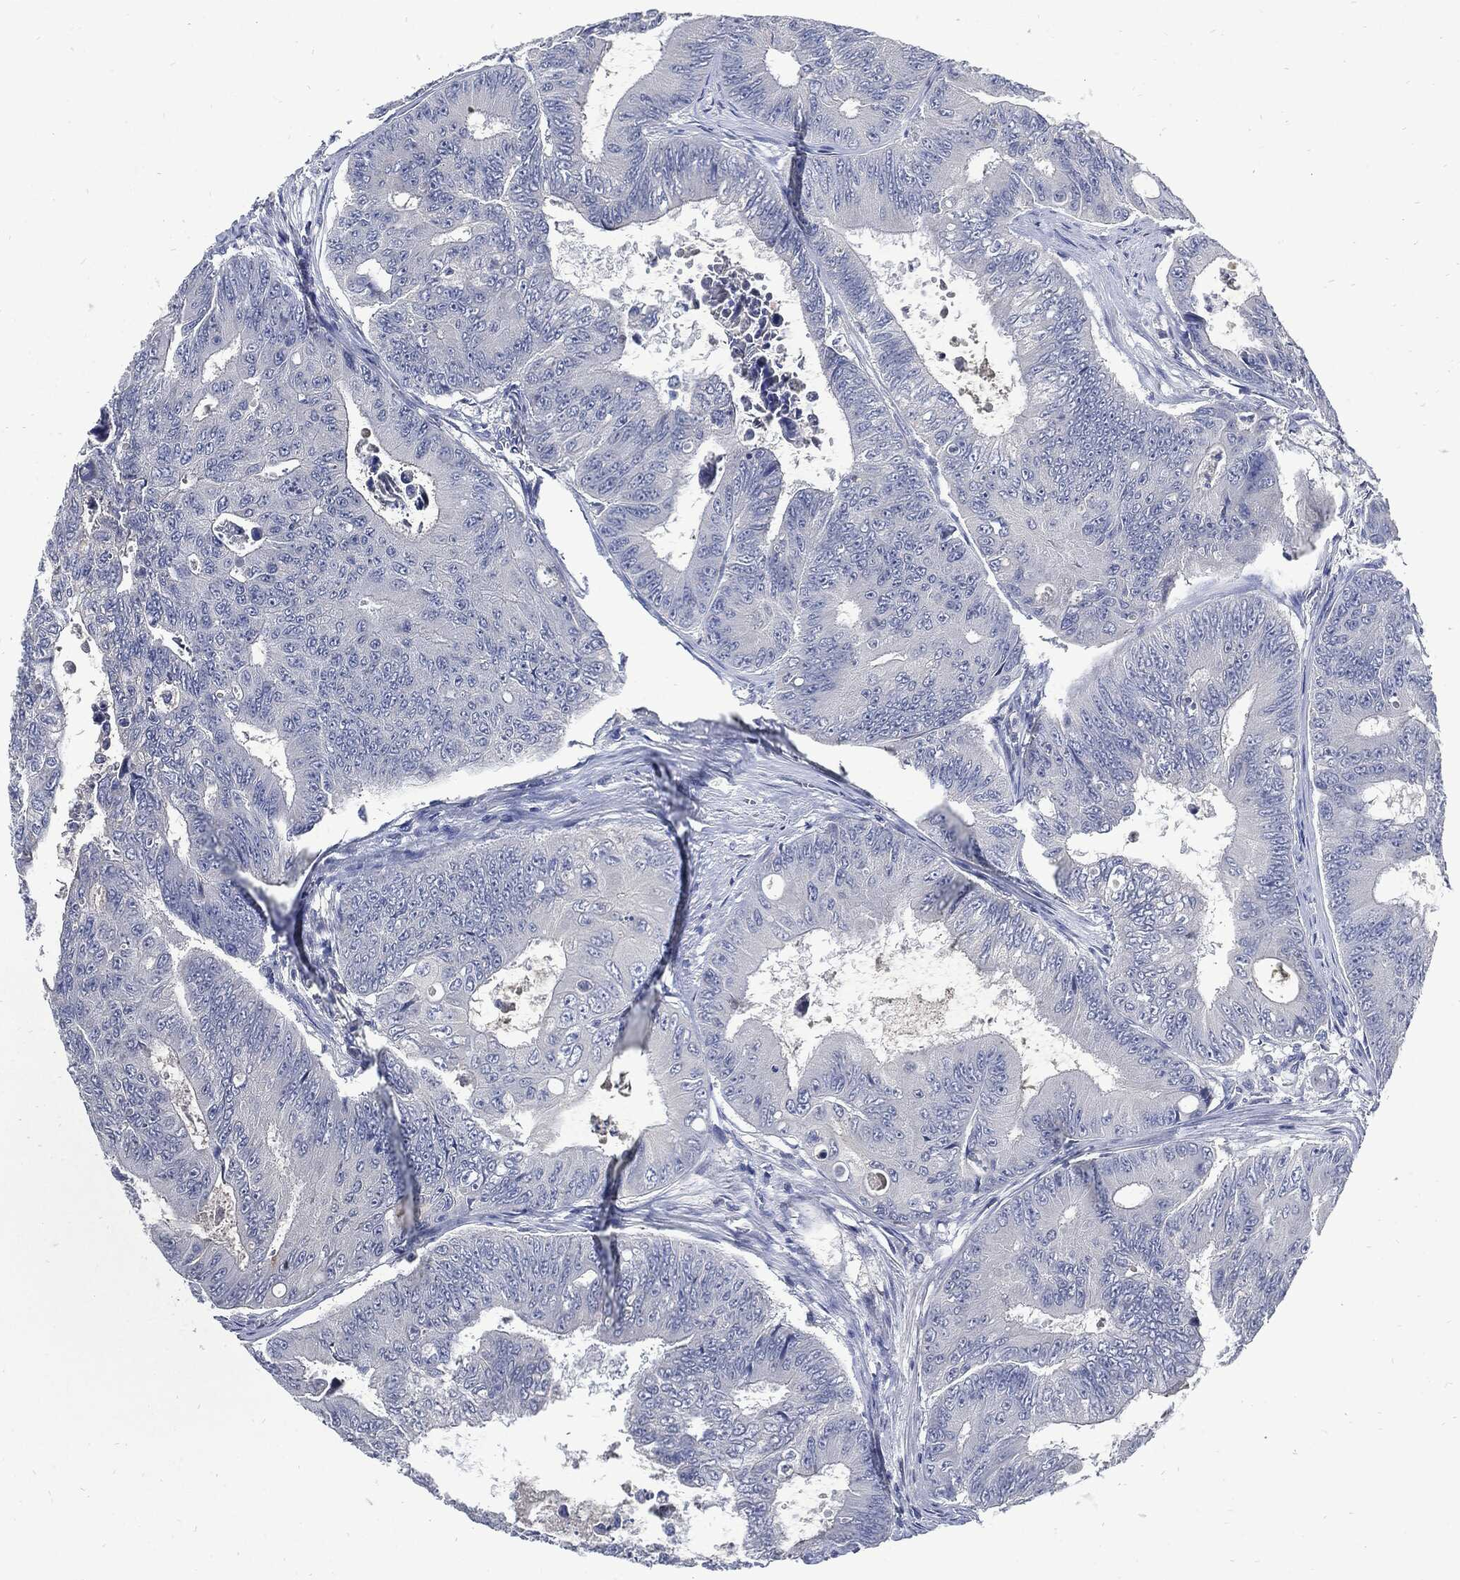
{"staining": {"intensity": "negative", "quantity": "none", "location": "none"}, "tissue": "colorectal cancer", "cell_type": "Tumor cells", "image_type": "cancer", "snomed": [{"axis": "morphology", "description": "Adenocarcinoma, NOS"}, {"axis": "topography", "description": "Colon"}], "caption": "The image exhibits no significant positivity in tumor cells of colorectal cancer (adenocarcinoma).", "gene": "CPE", "patient": {"sex": "female", "age": 48}}